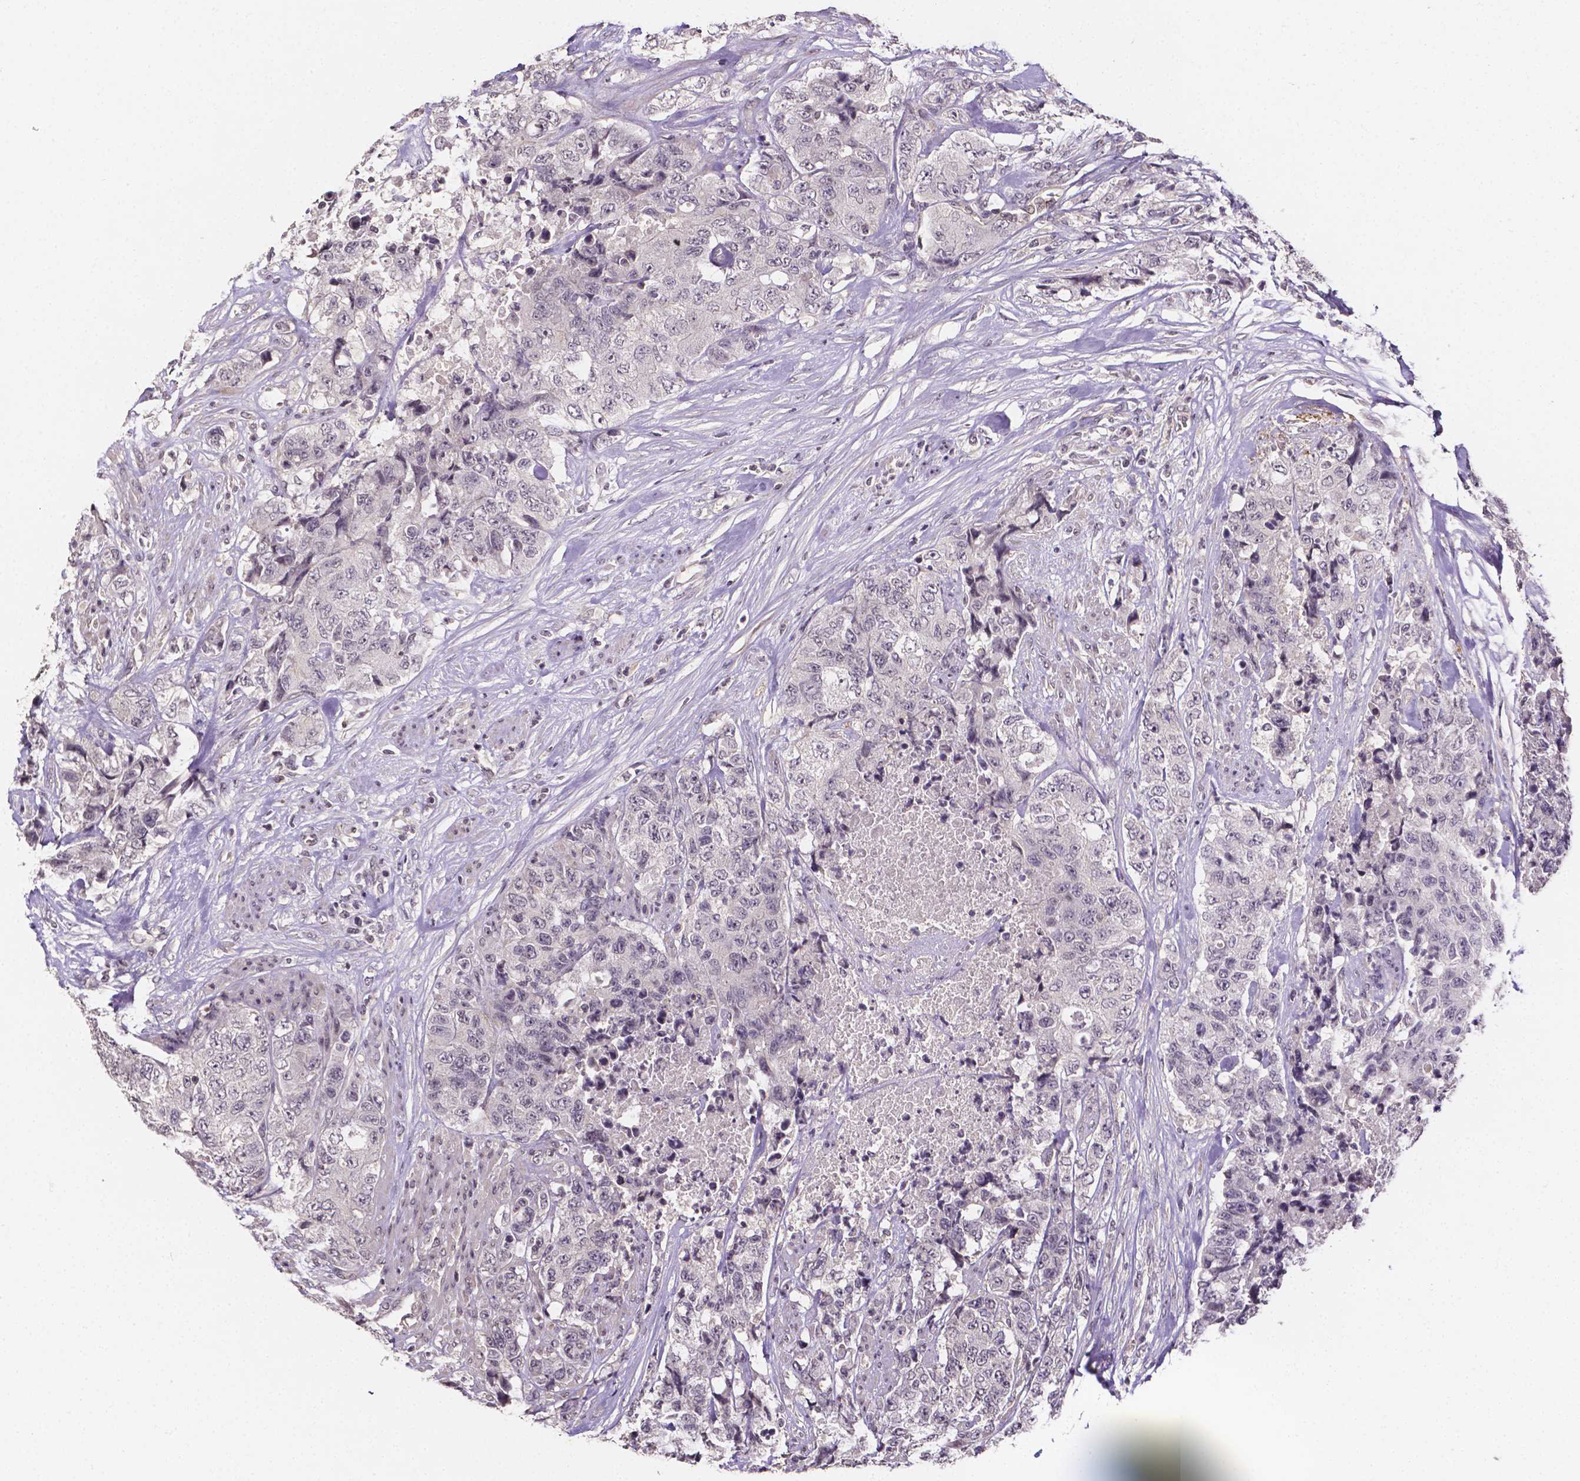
{"staining": {"intensity": "negative", "quantity": "none", "location": "none"}, "tissue": "urothelial cancer", "cell_type": "Tumor cells", "image_type": "cancer", "snomed": [{"axis": "morphology", "description": "Urothelial carcinoma, High grade"}, {"axis": "topography", "description": "Urinary bladder"}], "caption": "Immunohistochemical staining of human high-grade urothelial carcinoma shows no significant staining in tumor cells.", "gene": "NRGN", "patient": {"sex": "female", "age": 78}}